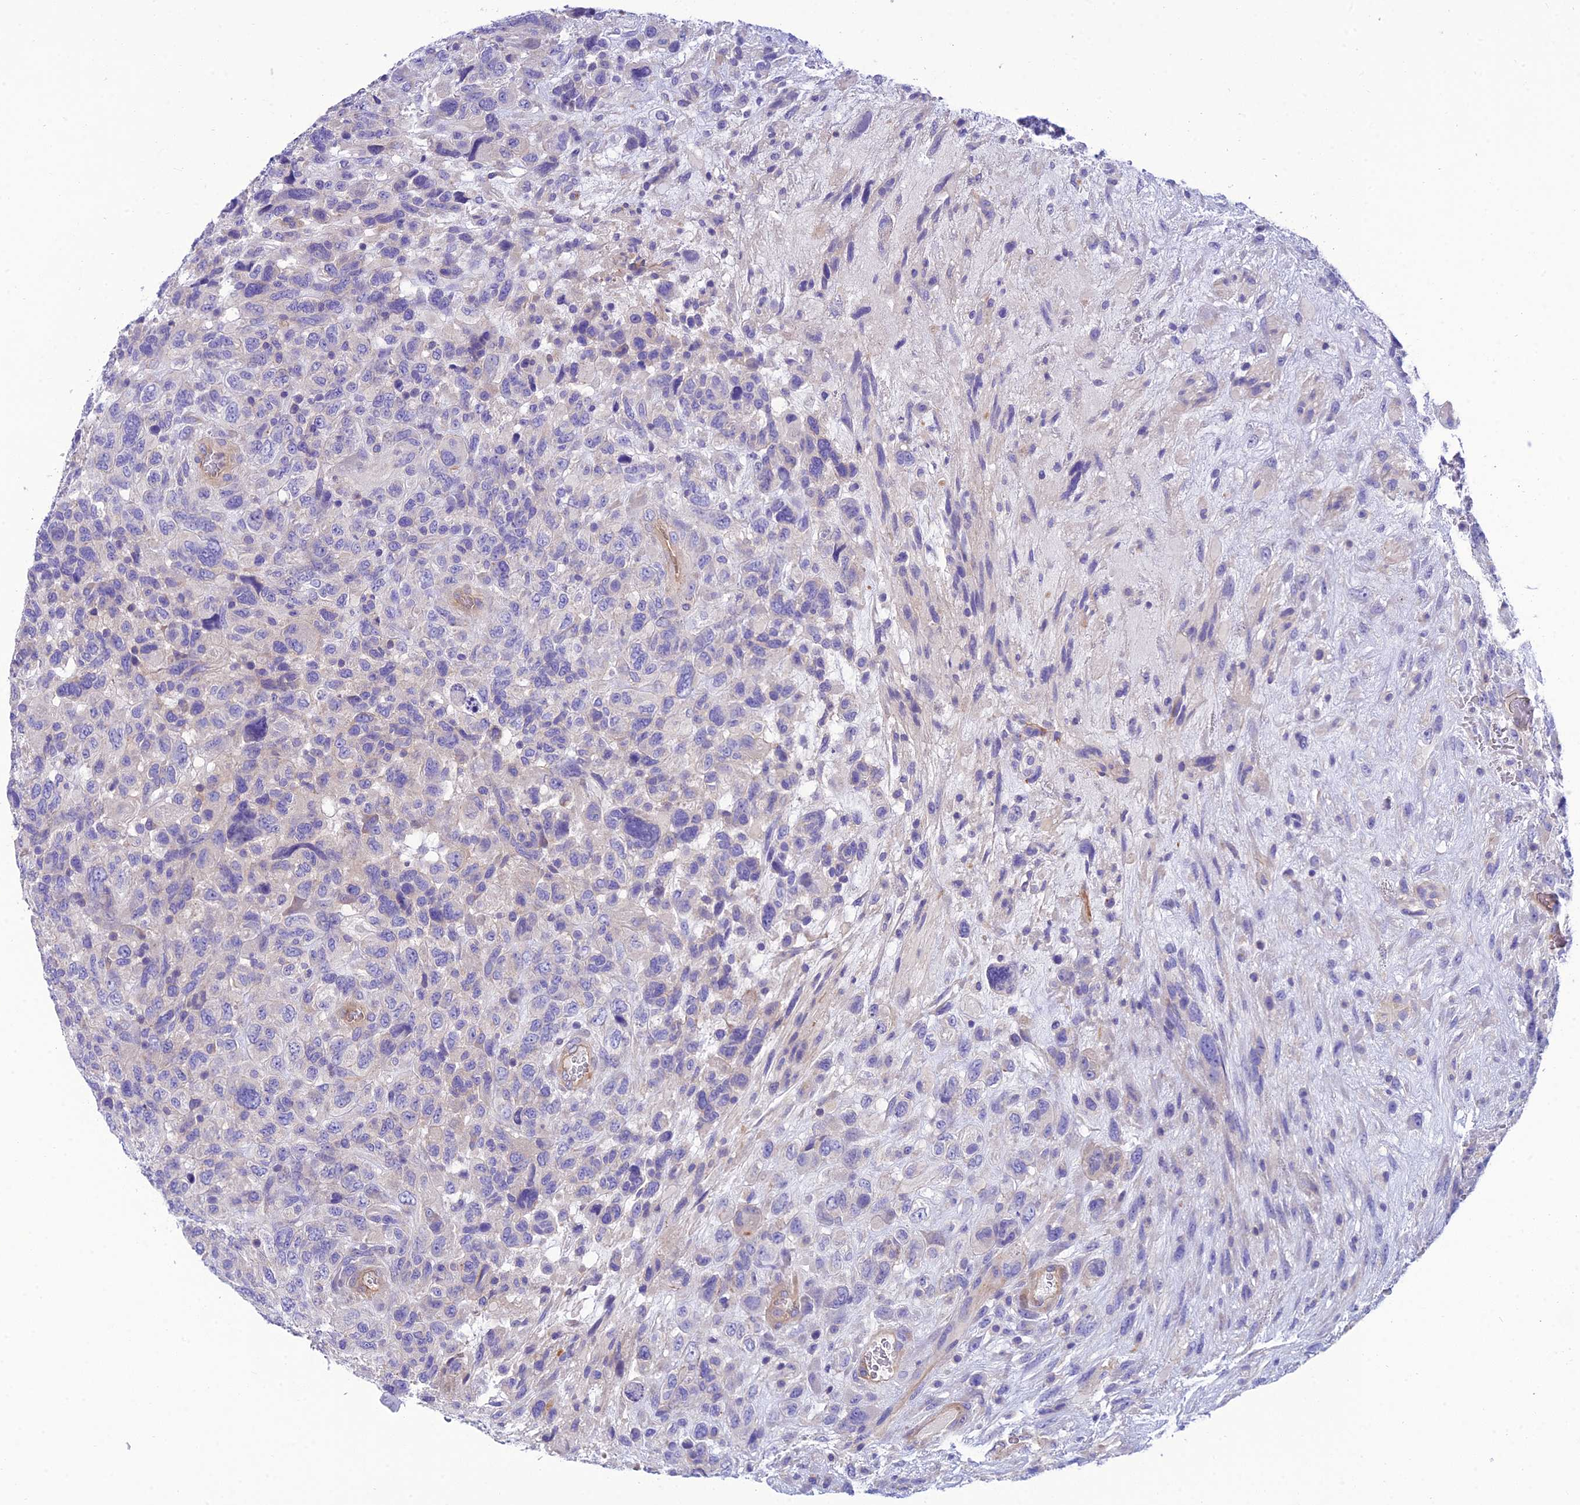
{"staining": {"intensity": "negative", "quantity": "none", "location": "none"}, "tissue": "glioma", "cell_type": "Tumor cells", "image_type": "cancer", "snomed": [{"axis": "morphology", "description": "Glioma, malignant, High grade"}, {"axis": "topography", "description": "Brain"}], "caption": "Immunohistochemistry micrograph of neoplastic tissue: human glioma stained with DAB (3,3'-diaminobenzidine) reveals no significant protein positivity in tumor cells. Nuclei are stained in blue.", "gene": "PPFIA3", "patient": {"sex": "male", "age": 61}}